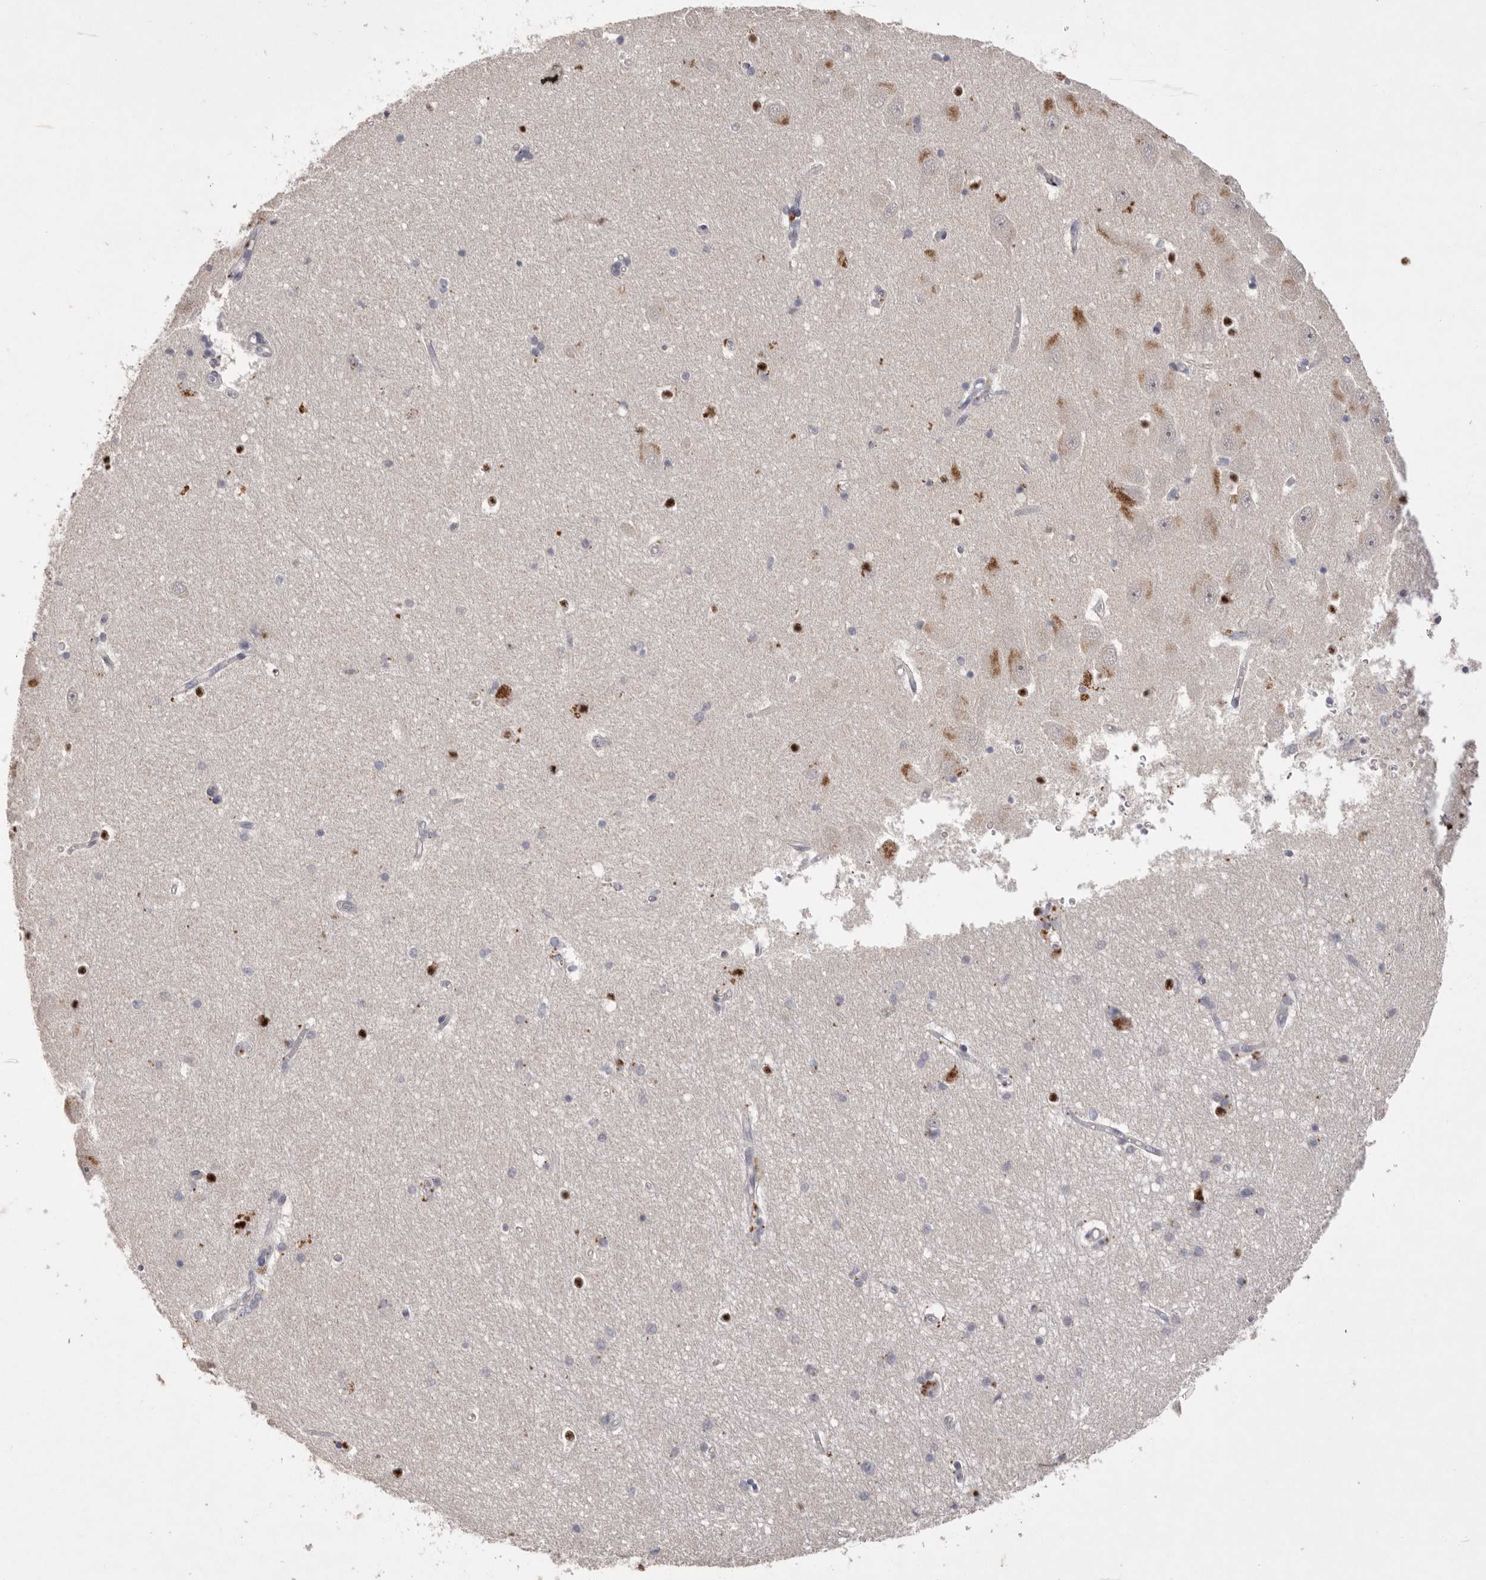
{"staining": {"intensity": "moderate", "quantity": "<25%", "location": "nuclear"}, "tissue": "hippocampus", "cell_type": "Glial cells", "image_type": "normal", "snomed": [{"axis": "morphology", "description": "Normal tissue, NOS"}, {"axis": "topography", "description": "Hippocampus"}], "caption": "Protein staining shows moderate nuclear positivity in approximately <25% of glial cells in unremarkable hippocampus. (Brightfield microscopy of DAB IHC at high magnification).", "gene": "HUS1", "patient": {"sex": "male", "age": 45}}